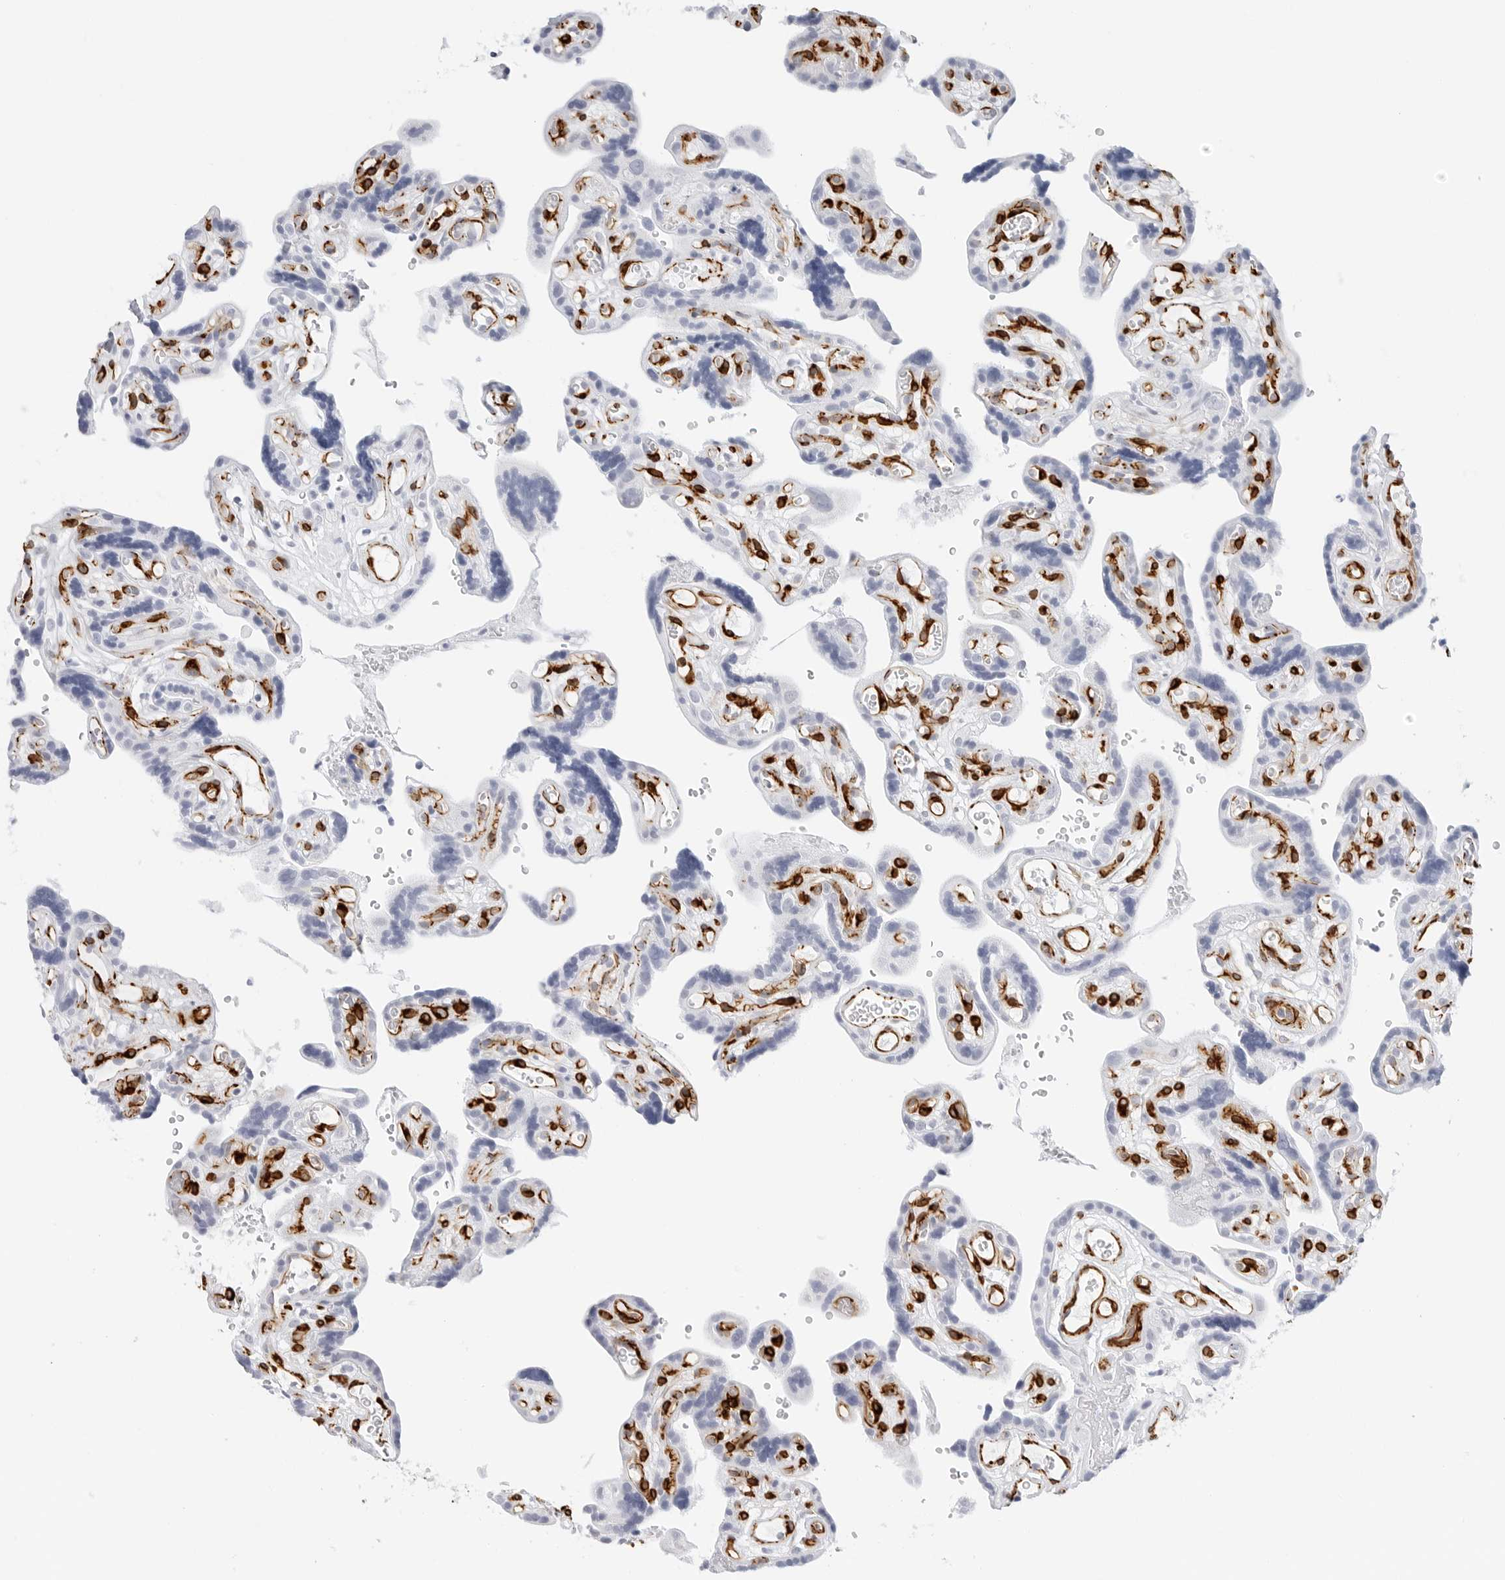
{"staining": {"intensity": "moderate", "quantity": "<25%", "location": "cytoplasmic/membranous"}, "tissue": "placenta", "cell_type": "Decidual cells", "image_type": "normal", "snomed": [{"axis": "morphology", "description": "Normal tissue, NOS"}, {"axis": "topography", "description": "Placenta"}], "caption": "About <25% of decidual cells in benign human placenta demonstrate moderate cytoplasmic/membranous protein staining as visualized by brown immunohistochemical staining.", "gene": "NES", "patient": {"sex": "female", "age": 30}}